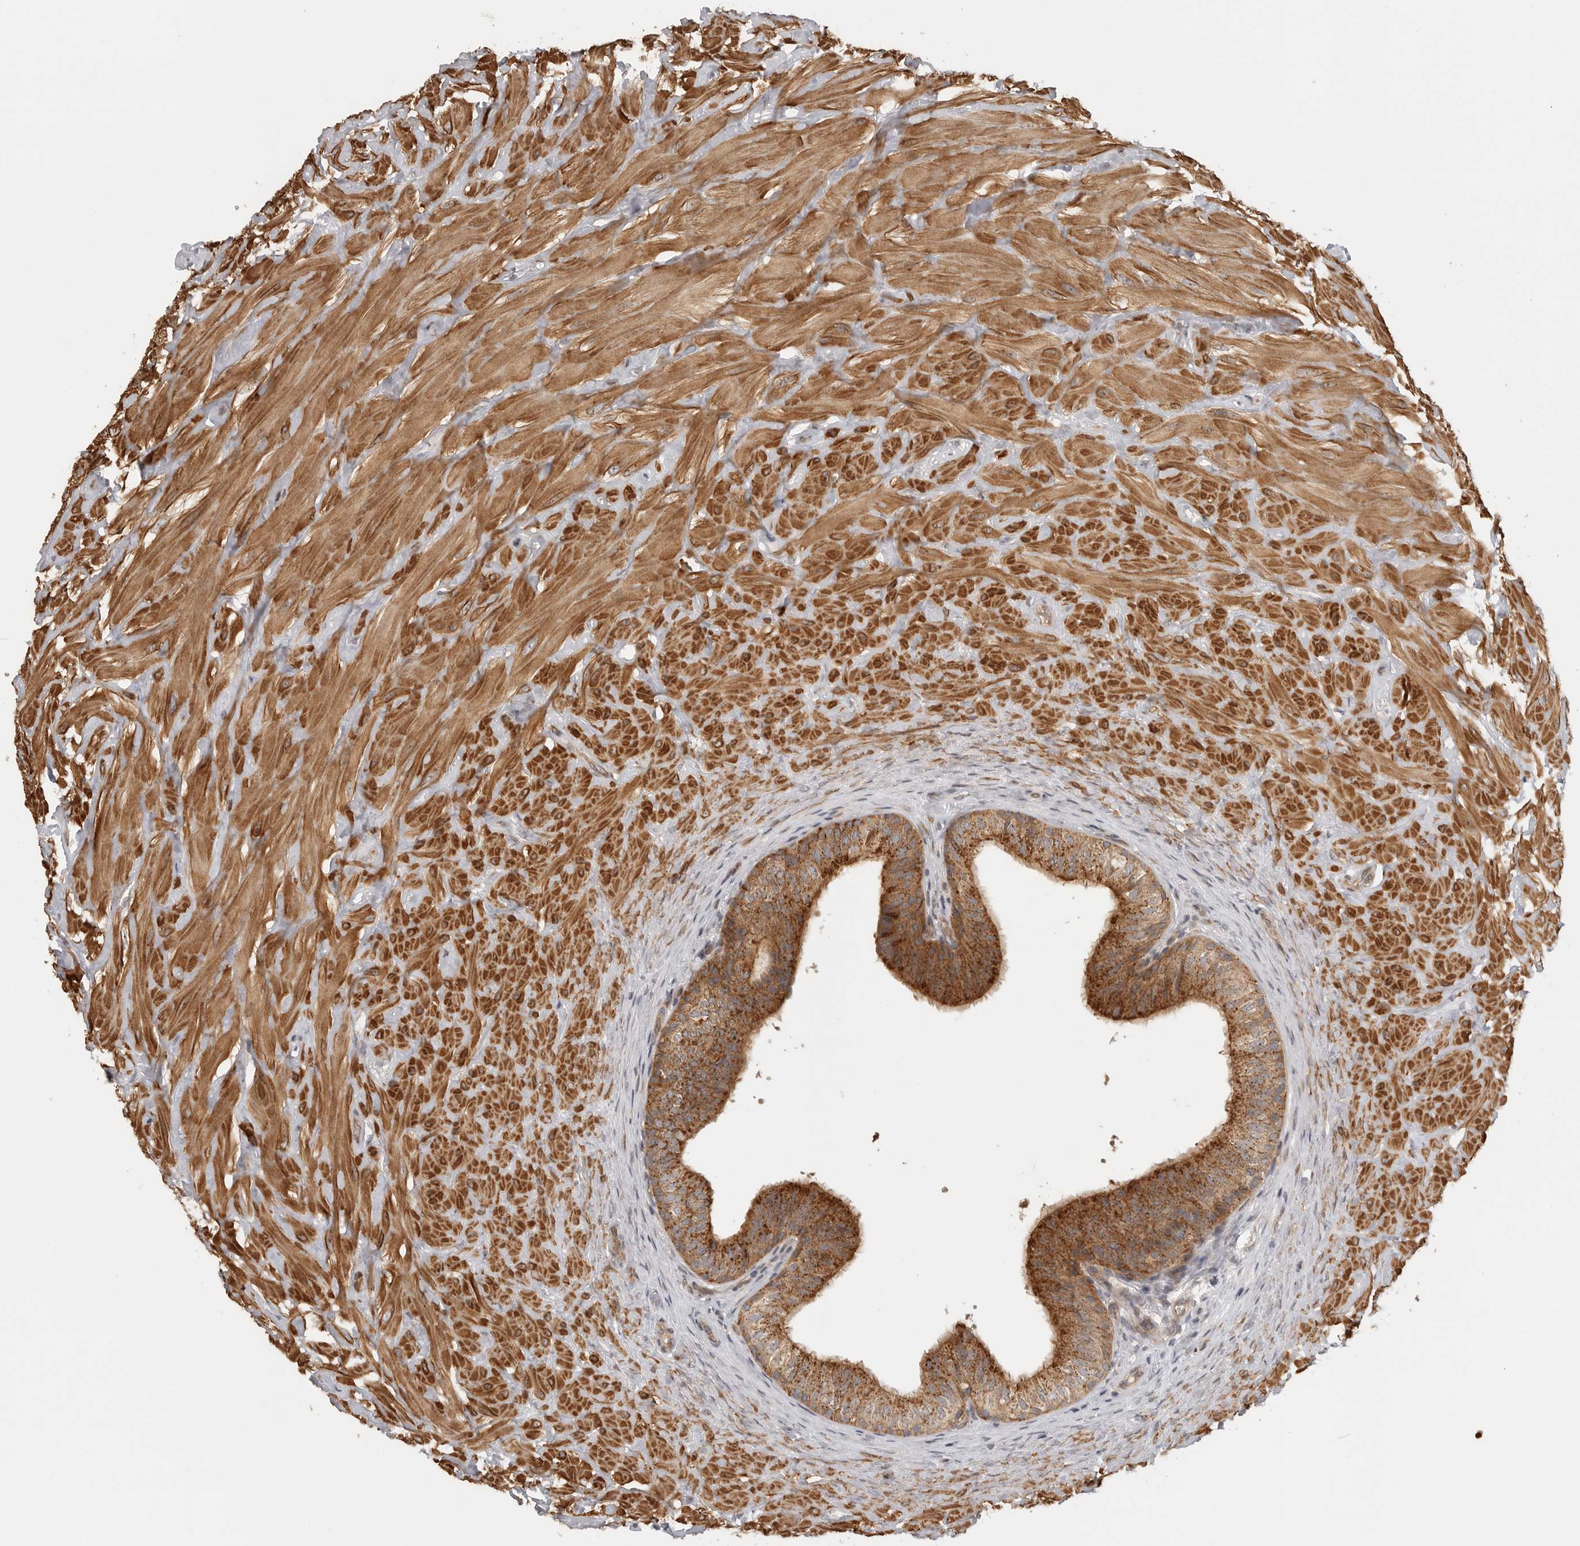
{"staining": {"intensity": "strong", "quantity": ">75%", "location": "cytoplasmic/membranous"}, "tissue": "epididymis", "cell_type": "Glandular cells", "image_type": "normal", "snomed": [{"axis": "morphology", "description": "Normal tissue, NOS"}, {"axis": "topography", "description": "Soft tissue"}, {"axis": "topography", "description": "Epididymis"}], "caption": "Immunohistochemistry (IHC) micrograph of benign human epididymis stained for a protein (brown), which exhibits high levels of strong cytoplasmic/membranous positivity in approximately >75% of glandular cells.", "gene": "CCPG1", "patient": {"sex": "male", "age": 26}}